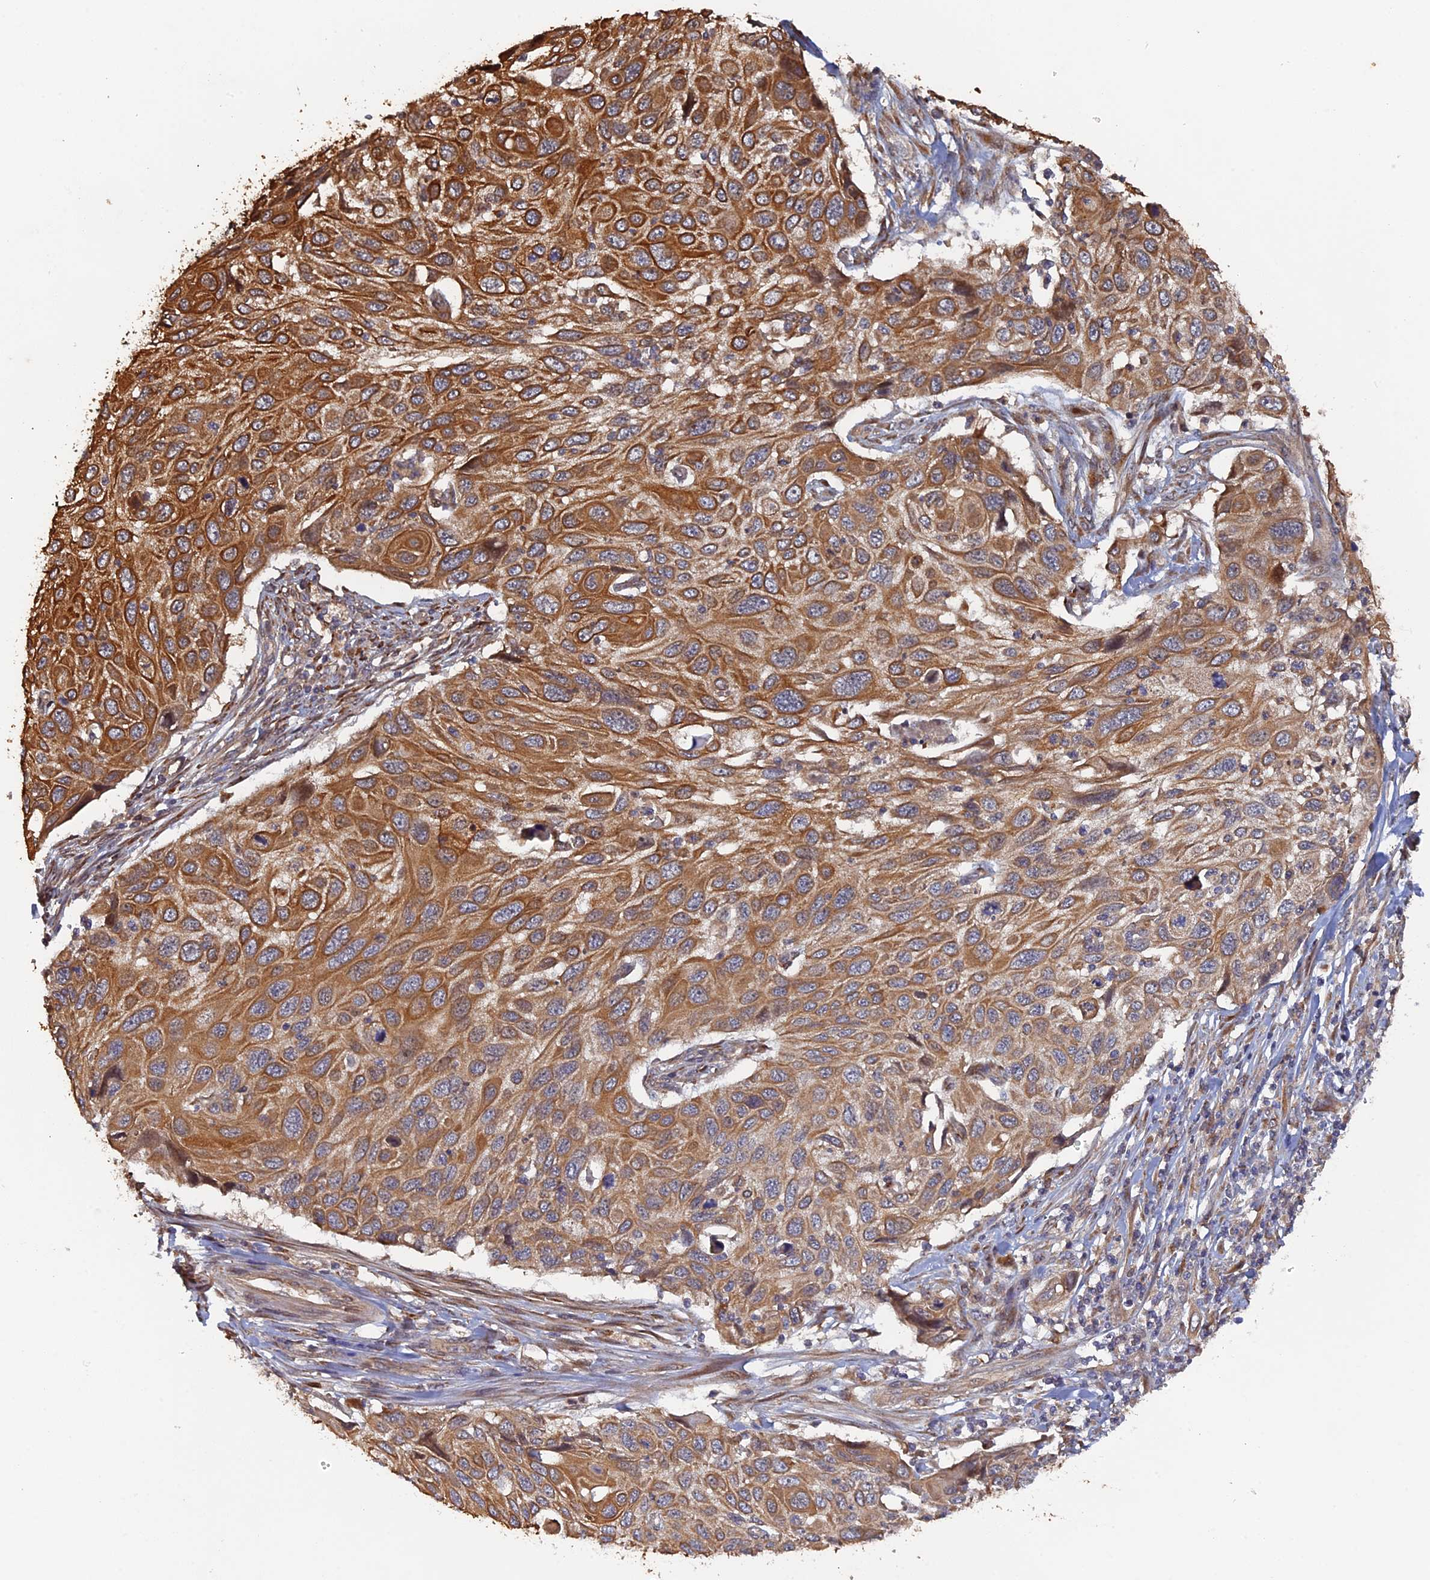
{"staining": {"intensity": "strong", "quantity": ">75%", "location": "cytoplasmic/membranous"}, "tissue": "cervical cancer", "cell_type": "Tumor cells", "image_type": "cancer", "snomed": [{"axis": "morphology", "description": "Squamous cell carcinoma, NOS"}, {"axis": "topography", "description": "Cervix"}], "caption": "Squamous cell carcinoma (cervical) stained with a brown dye shows strong cytoplasmic/membranous positive expression in approximately >75% of tumor cells.", "gene": "VPS37C", "patient": {"sex": "female", "age": 70}}